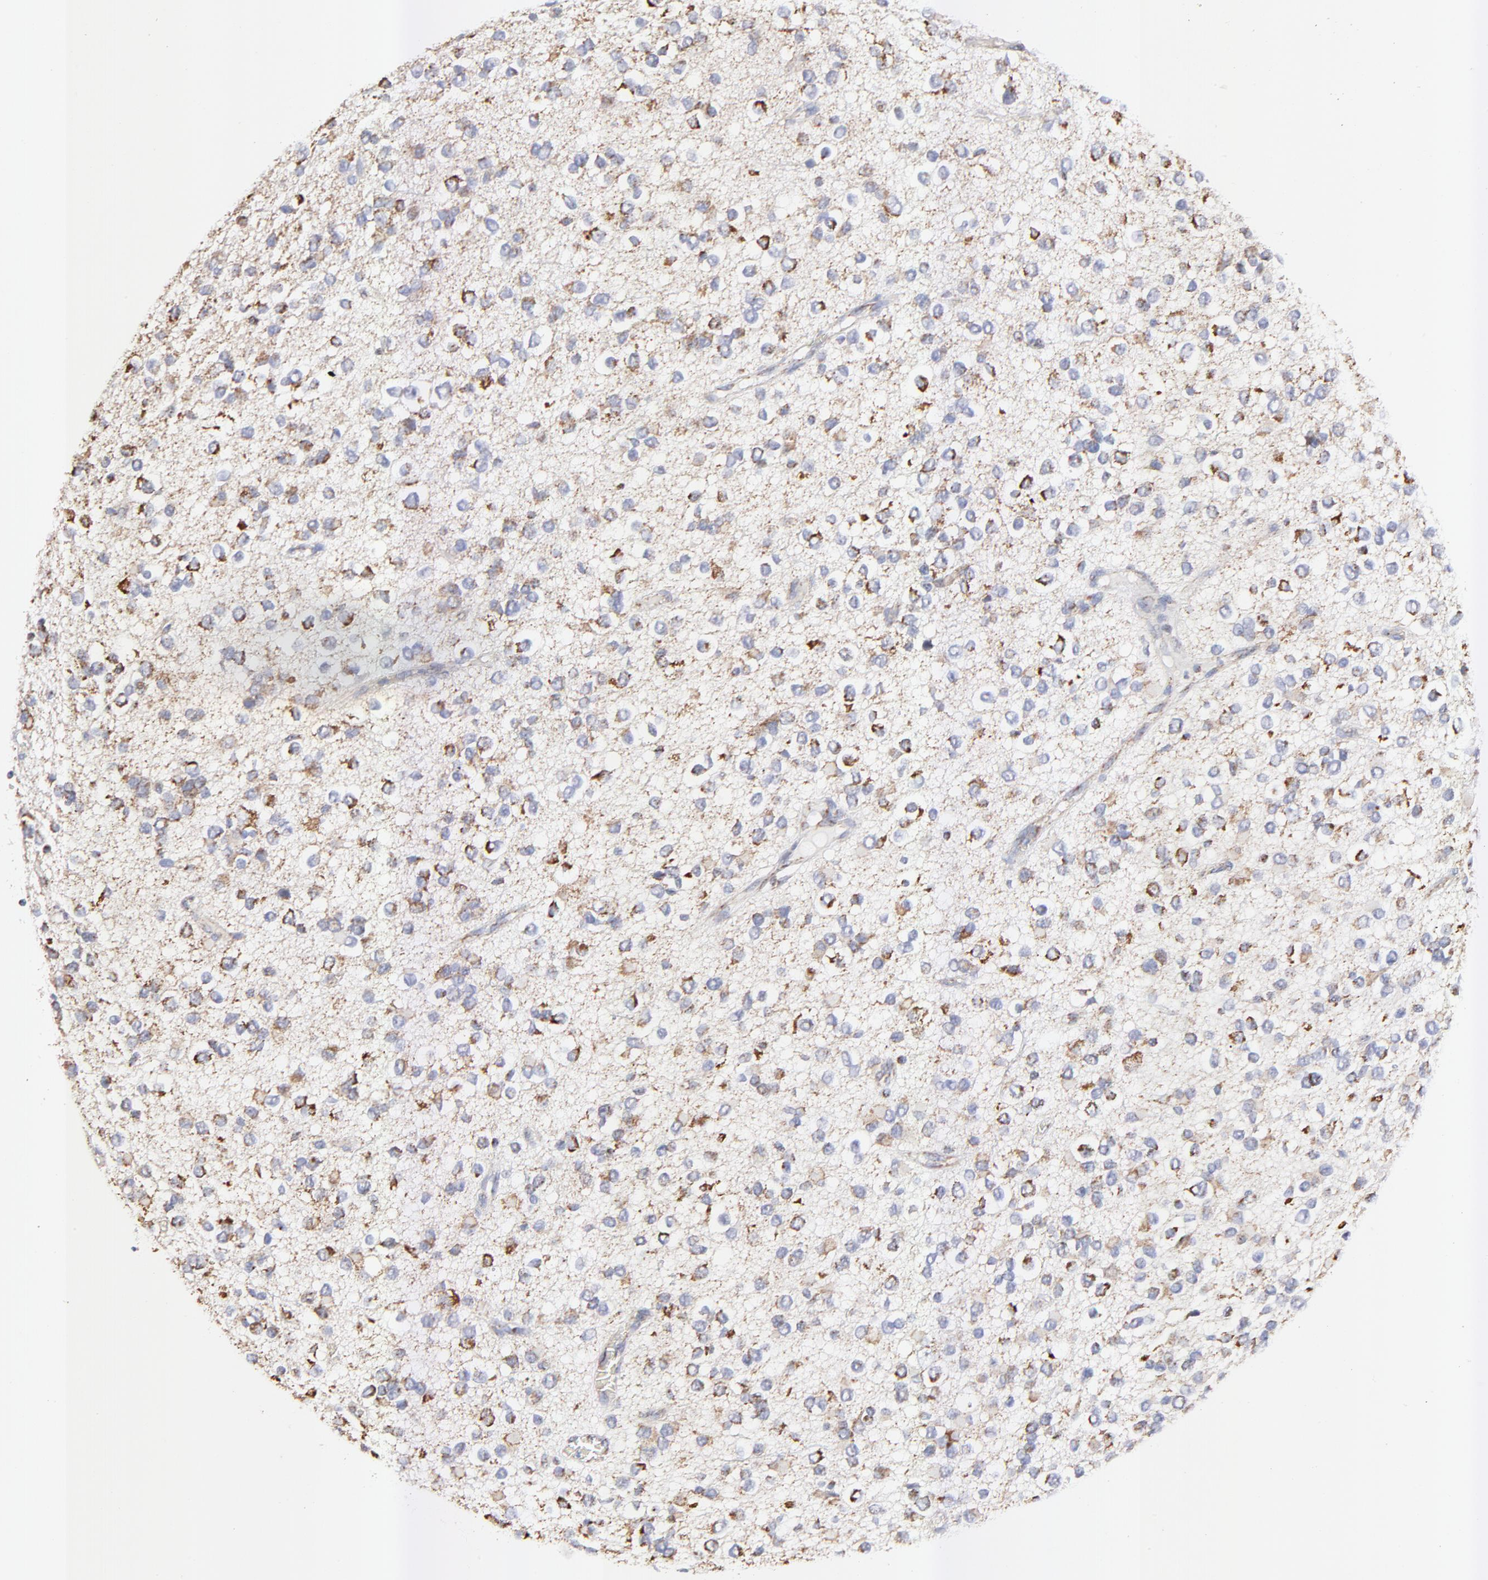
{"staining": {"intensity": "moderate", "quantity": "25%-75%", "location": "cytoplasmic/membranous"}, "tissue": "glioma", "cell_type": "Tumor cells", "image_type": "cancer", "snomed": [{"axis": "morphology", "description": "Glioma, malignant, Low grade"}, {"axis": "topography", "description": "Brain"}], "caption": "Protein staining of glioma tissue displays moderate cytoplasmic/membranous positivity in approximately 25%-75% of tumor cells. The staining was performed using DAB (3,3'-diaminobenzidine) to visualize the protein expression in brown, while the nuclei were stained in blue with hematoxylin (Magnification: 20x).", "gene": "COX4I1", "patient": {"sex": "male", "age": 42}}